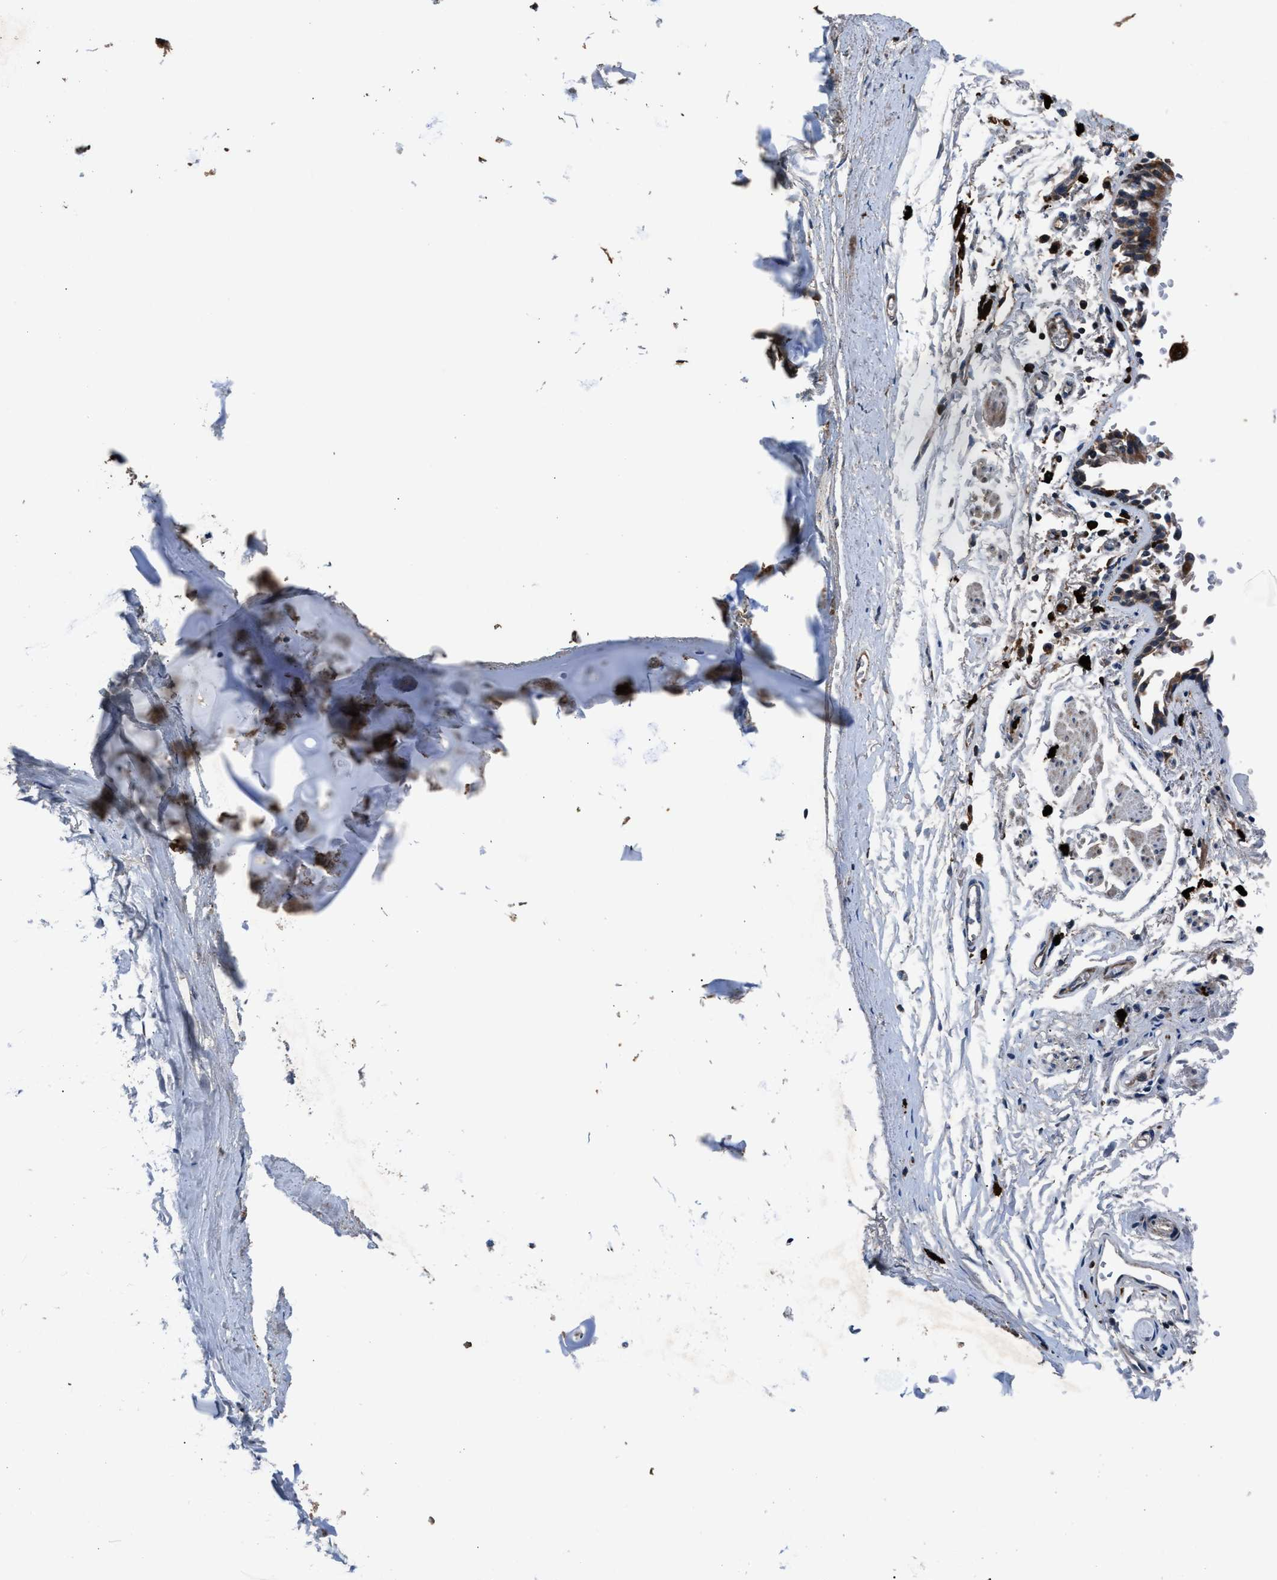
{"staining": {"intensity": "moderate", "quantity": ">75%", "location": "cytoplasmic/membranous,nuclear"}, "tissue": "soft tissue", "cell_type": "Chondrocytes", "image_type": "normal", "snomed": [{"axis": "morphology", "description": "Normal tissue, NOS"}, {"axis": "topography", "description": "Cartilage tissue"}, {"axis": "topography", "description": "Lung"}], "caption": "This micrograph demonstrates unremarkable soft tissue stained with immunohistochemistry to label a protein in brown. The cytoplasmic/membranous,nuclear of chondrocytes show moderate positivity for the protein. Nuclei are counter-stained blue.", "gene": "FAM221A", "patient": {"sex": "female", "age": 77}}